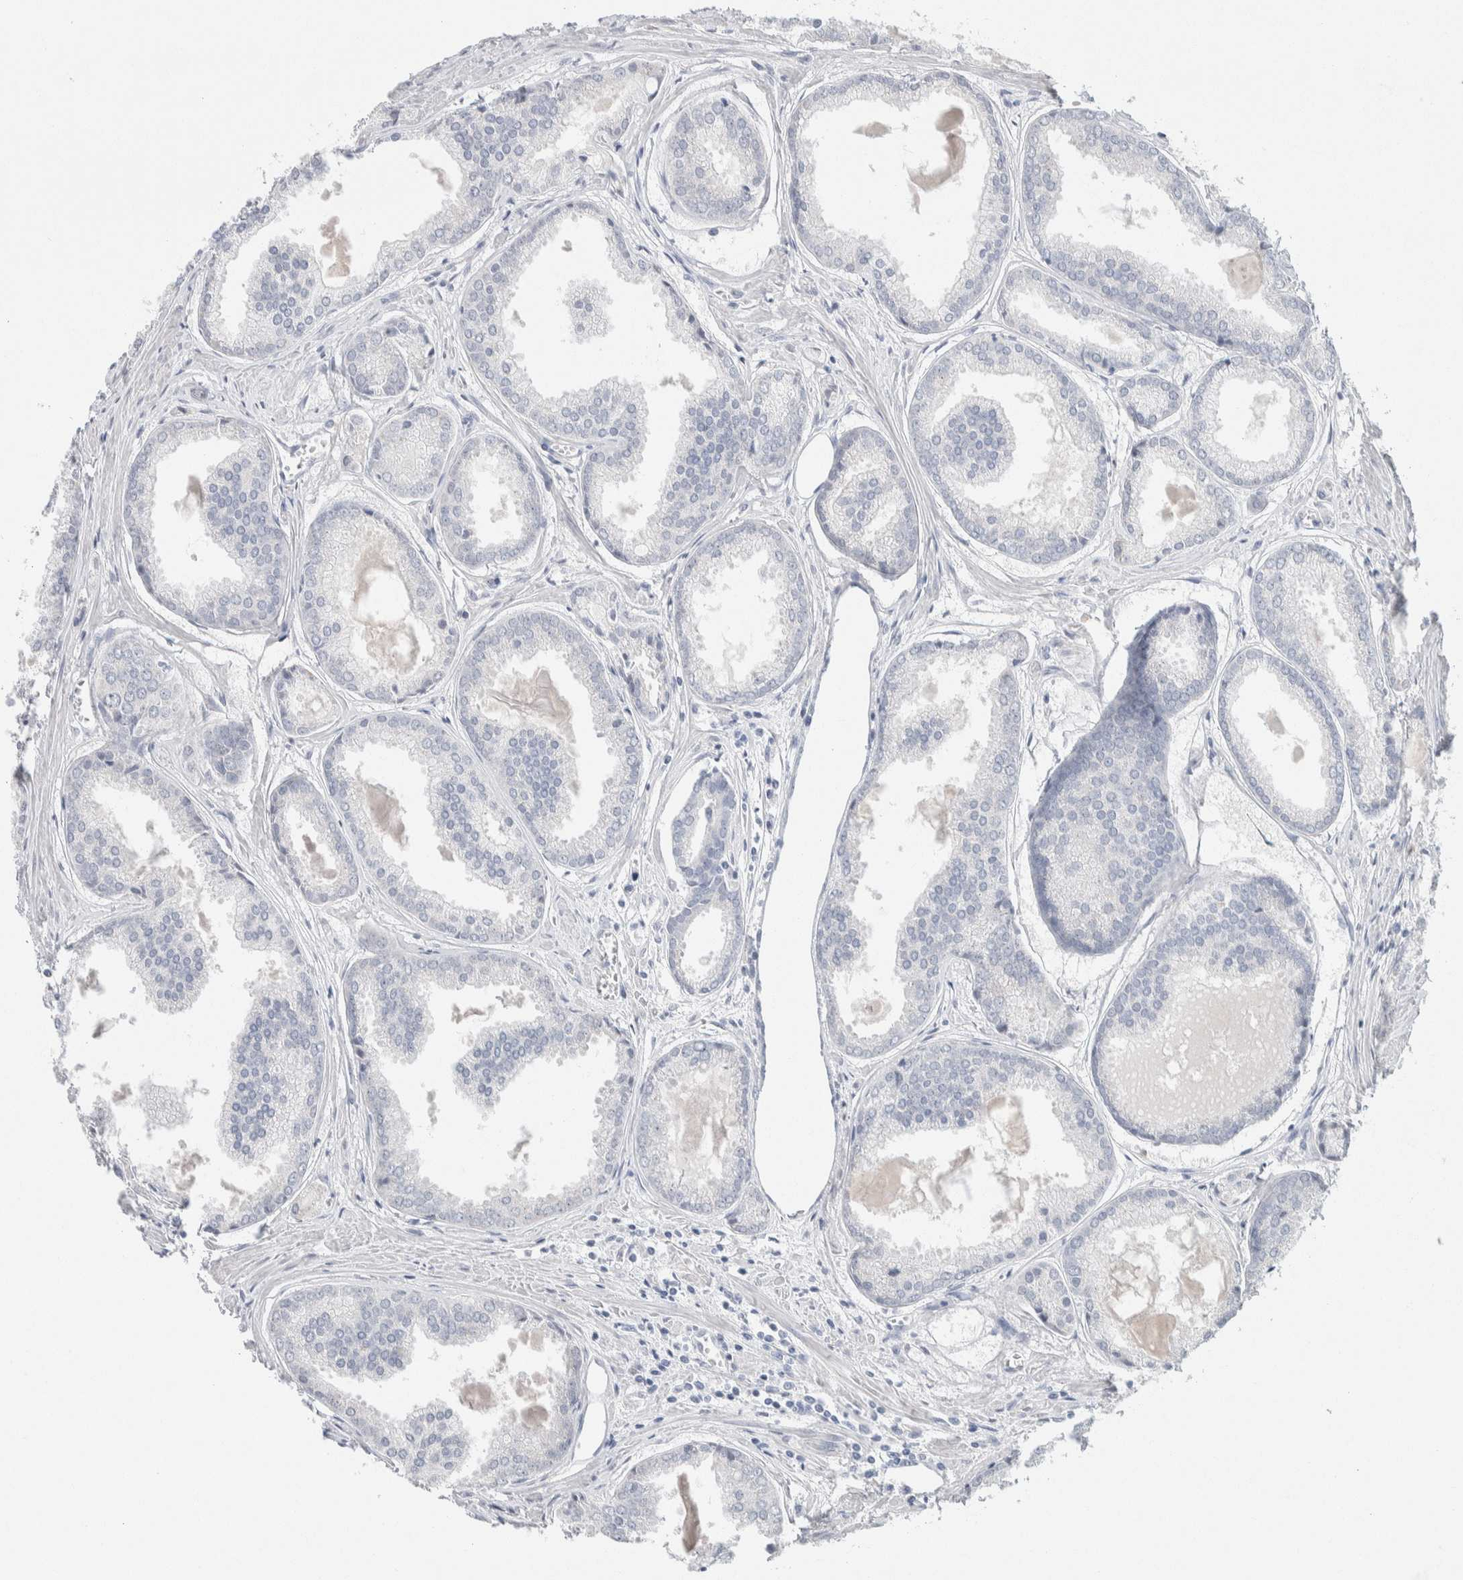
{"staining": {"intensity": "negative", "quantity": "none", "location": "none"}, "tissue": "prostate cancer", "cell_type": "Tumor cells", "image_type": "cancer", "snomed": [{"axis": "morphology", "description": "Adenocarcinoma, Low grade"}, {"axis": "topography", "description": "Prostate"}], "caption": "The image displays no staining of tumor cells in prostate cancer. The staining was performed using DAB (3,3'-diaminobenzidine) to visualize the protein expression in brown, while the nuclei were stained in blue with hematoxylin (Magnification: 20x).", "gene": "SCN2A", "patient": {"sex": "male", "age": 64}}